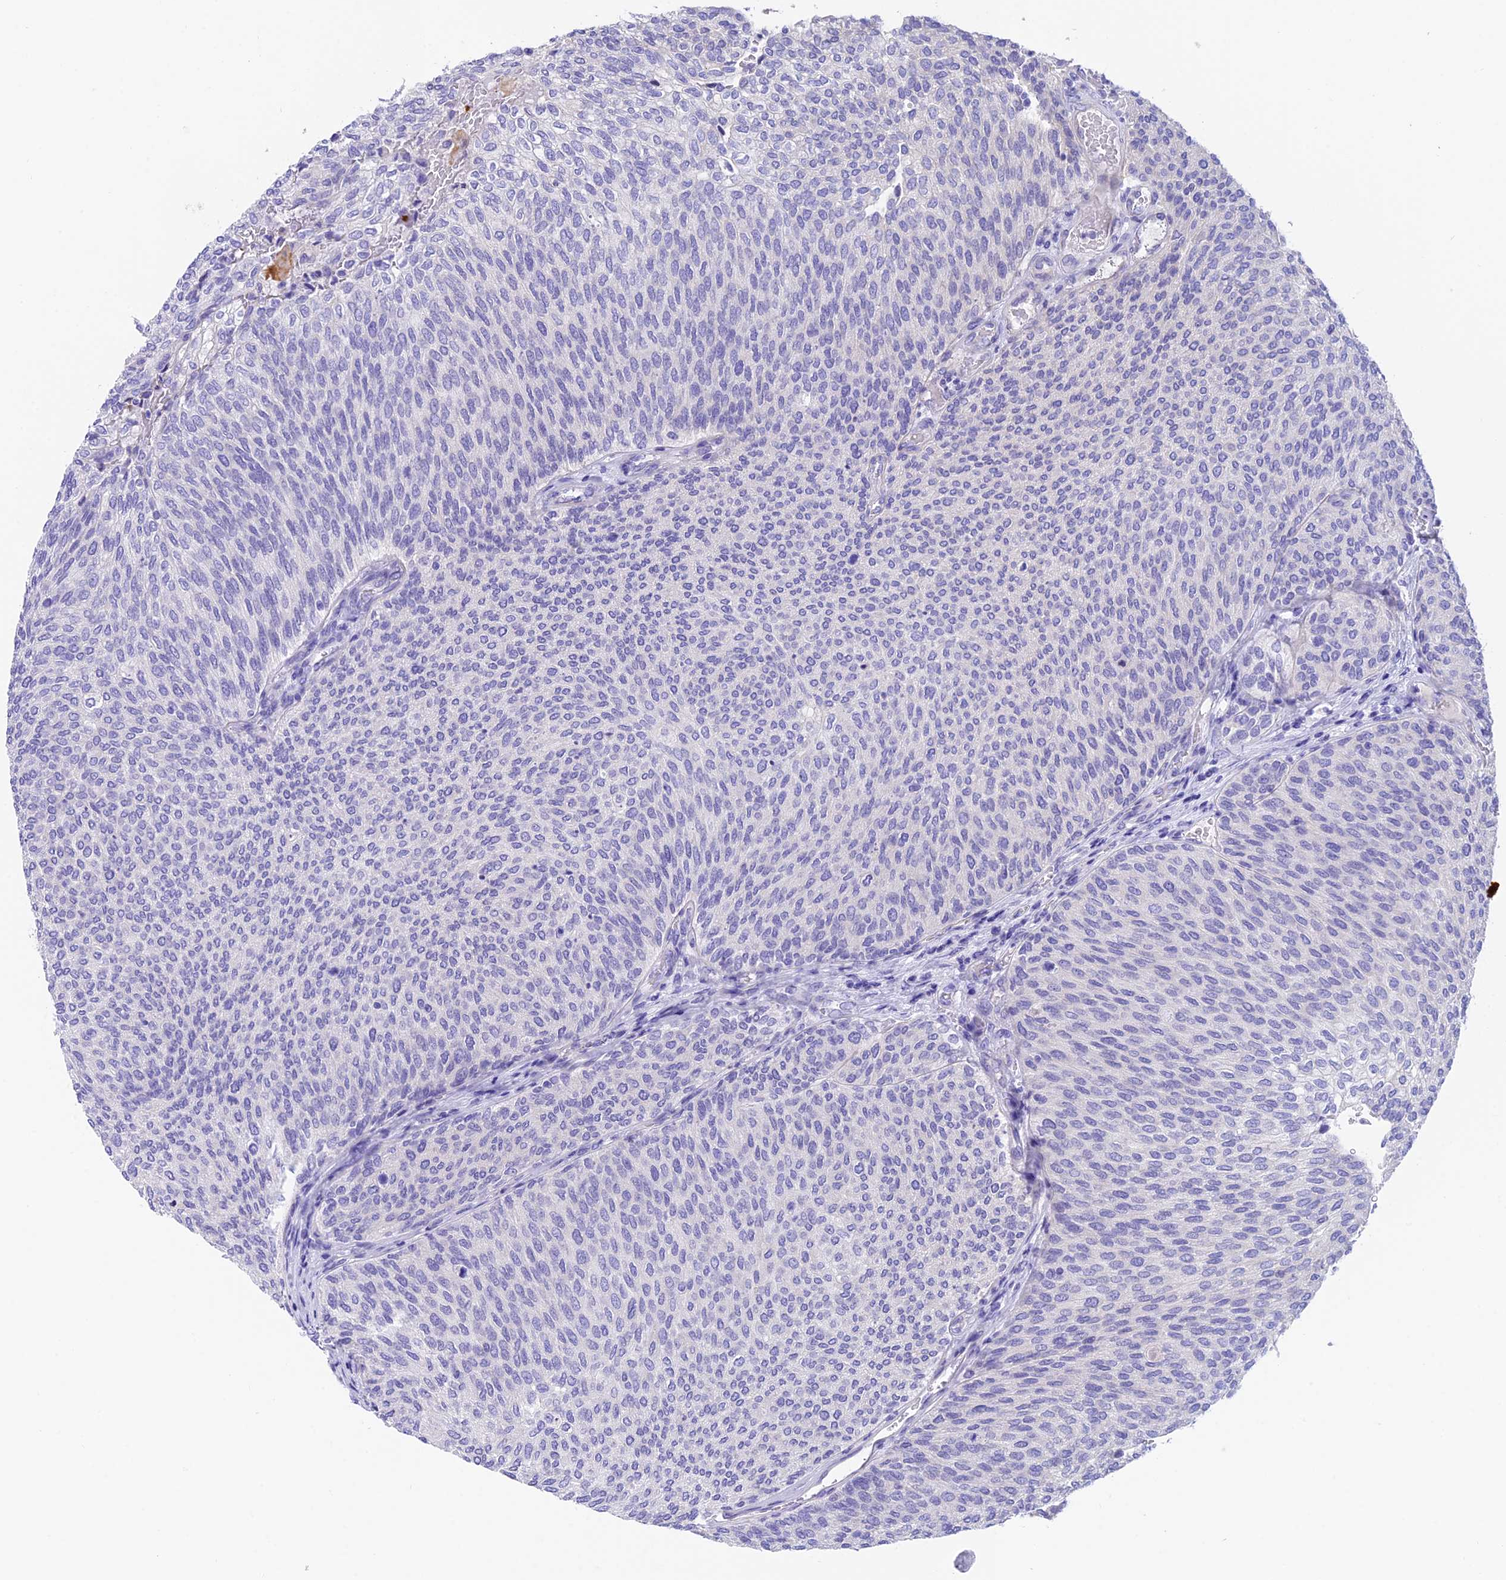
{"staining": {"intensity": "negative", "quantity": "none", "location": "none"}, "tissue": "urothelial cancer", "cell_type": "Tumor cells", "image_type": "cancer", "snomed": [{"axis": "morphology", "description": "Urothelial carcinoma, Low grade"}, {"axis": "topography", "description": "Urinary bladder"}], "caption": "Tumor cells are negative for protein expression in human urothelial carcinoma (low-grade).", "gene": "C17orf67", "patient": {"sex": "female", "age": 79}}